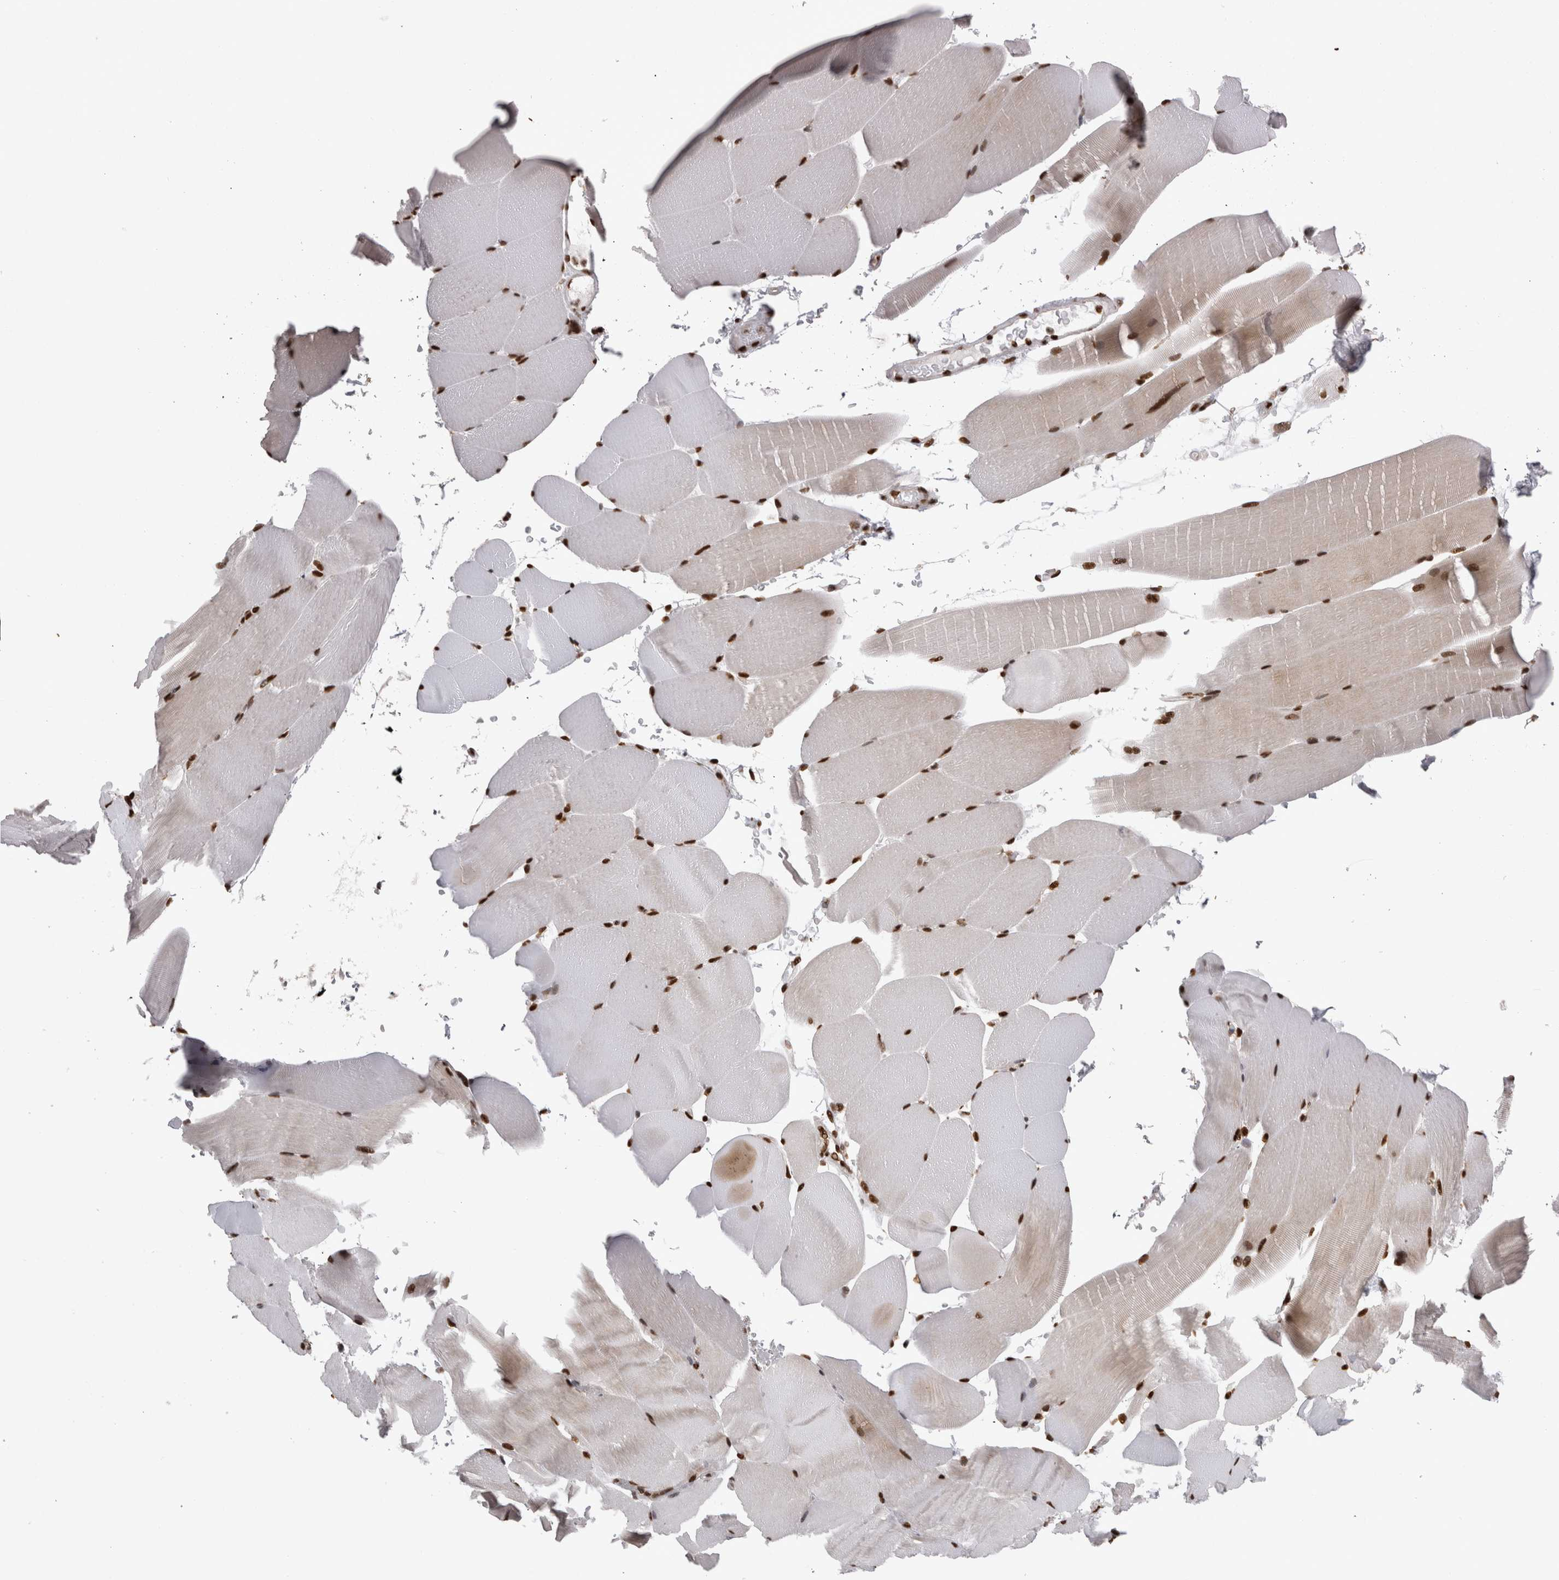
{"staining": {"intensity": "strong", "quantity": "25%-75%", "location": "nuclear"}, "tissue": "skeletal muscle", "cell_type": "Myocytes", "image_type": "normal", "snomed": [{"axis": "morphology", "description": "Normal tissue, NOS"}, {"axis": "topography", "description": "Skeletal muscle"}, {"axis": "topography", "description": "Parathyroid gland"}], "caption": "An immunohistochemistry photomicrograph of normal tissue is shown. Protein staining in brown labels strong nuclear positivity in skeletal muscle within myocytes. The staining was performed using DAB (3,3'-diaminobenzidine) to visualize the protein expression in brown, while the nuclei were stained in blue with hematoxylin (Magnification: 20x).", "gene": "ZSCAN2", "patient": {"sex": "female", "age": 37}}